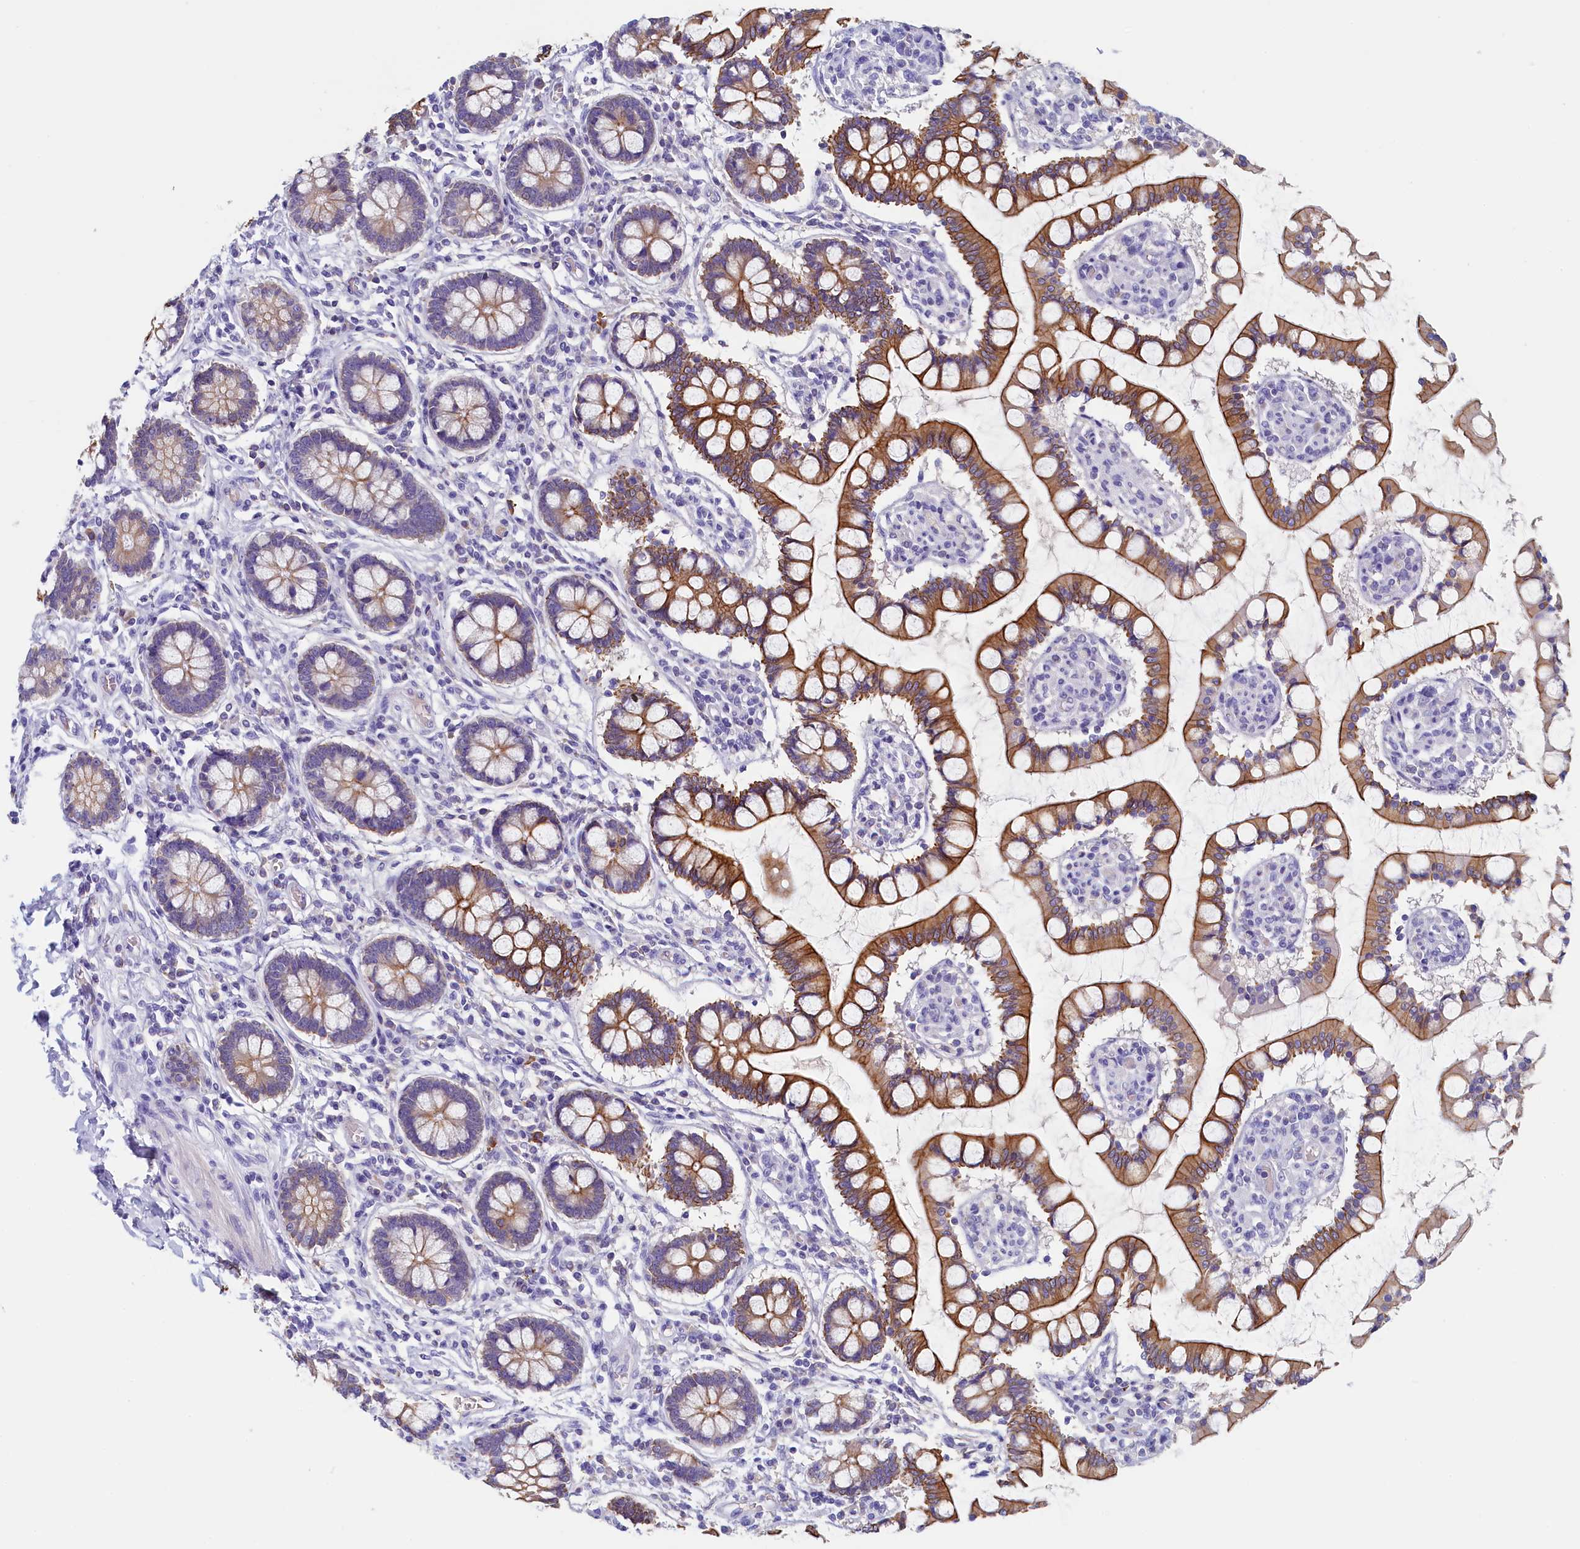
{"staining": {"intensity": "moderate", "quantity": ">75%", "location": "cytoplasmic/membranous"}, "tissue": "small intestine", "cell_type": "Glandular cells", "image_type": "normal", "snomed": [{"axis": "morphology", "description": "Normal tissue, NOS"}, {"axis": "topography", "description": "Small intestine"}], "caption": "This is an image of immunohistochemistry staining of benign small intestine, which shows moderate staining in the cytoplasmic/membranous of glandular cells.", "gene": "GUCA1C", "patient": {"sex": "male", "age": 52}}